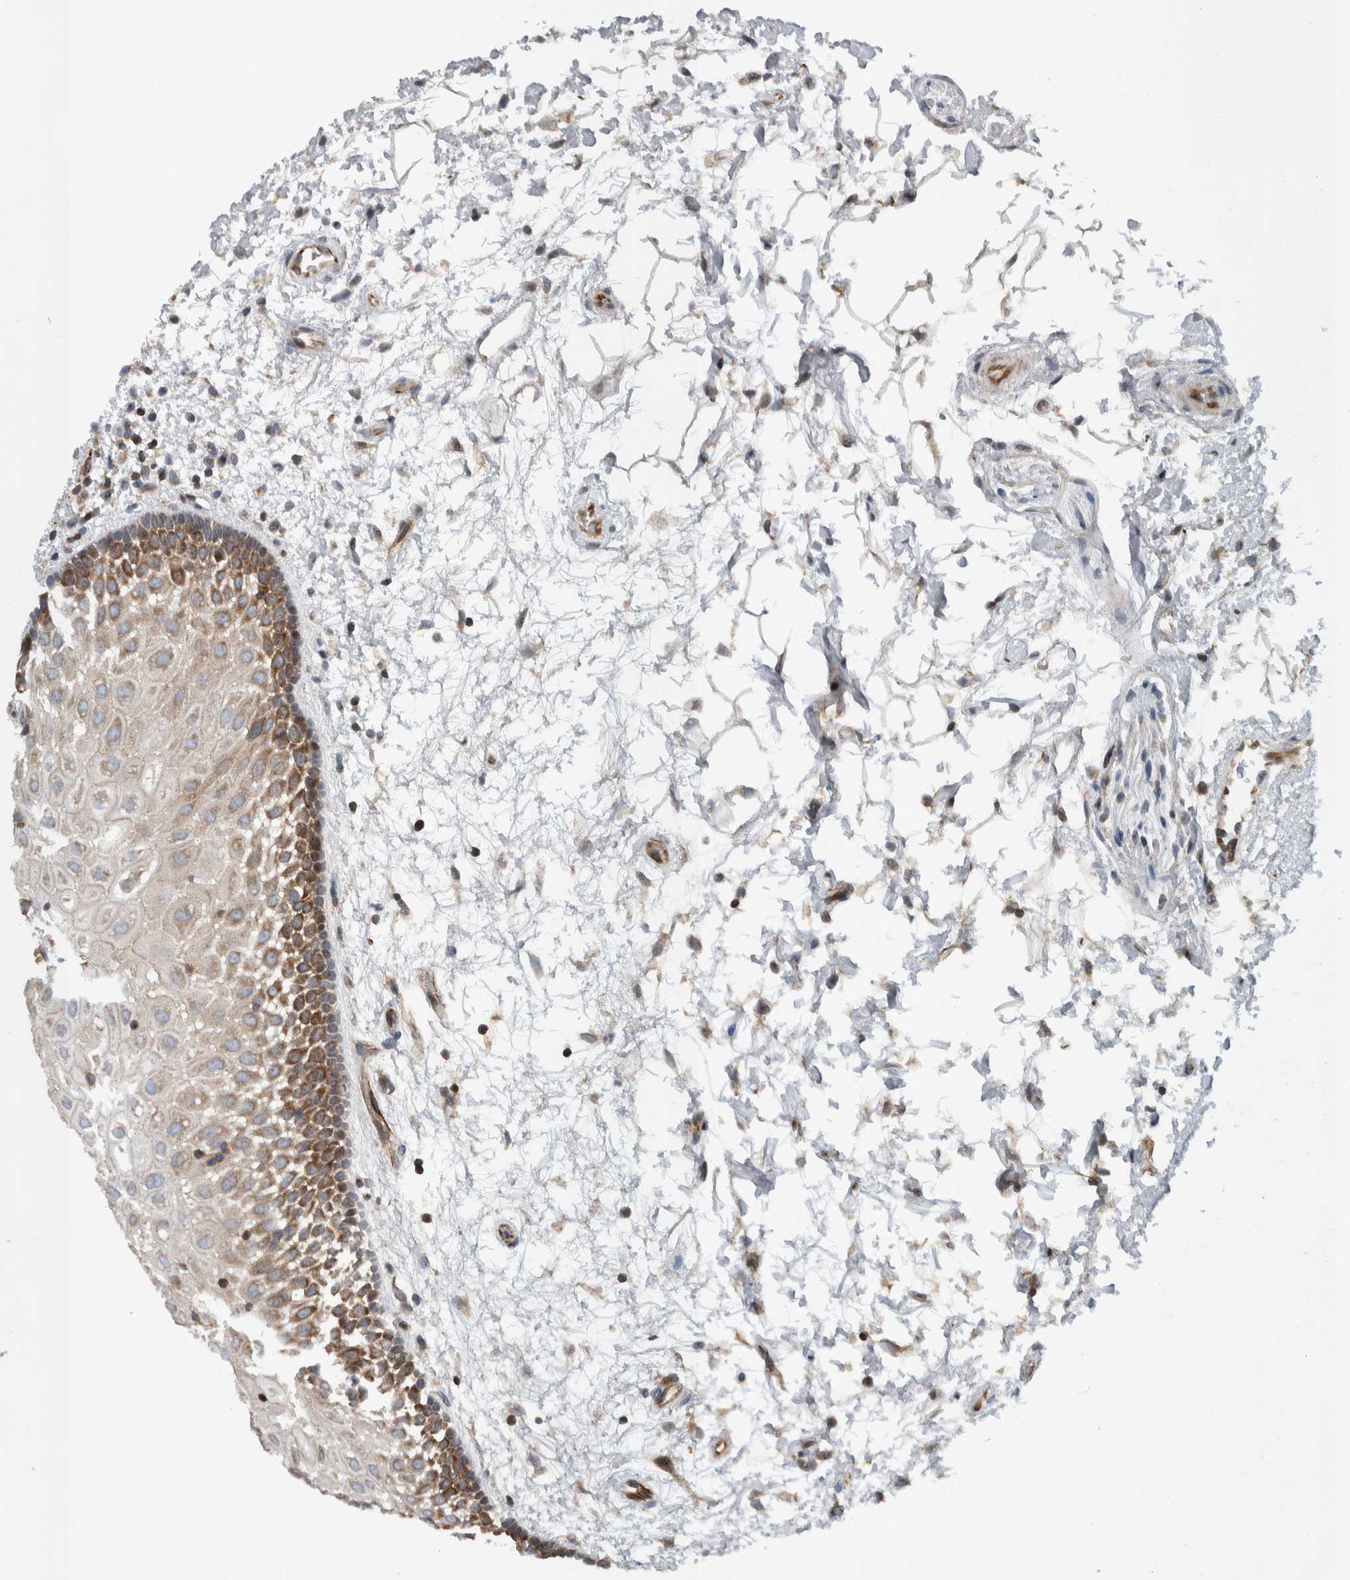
{"staining": {"intensity": "moderate", "quantity": ">75%", "location": "cytoplasmic/membranous"}, "tissue": "oral mucosa", "cell_type": "Squamous epithelial cells", "image_type": "normal", "snomed": [{"axis": "morphology", "description": "Normal tissue, NOS"}, {"axis": "topography", "description": "Skeletal muscle"}, {"axis": "topography", "description": "Oral tissue"}, {"axis": "topography", "description": "Peripheral nerve tissue"}], "caption": "High-magnification brightfield microscopy of unremarkable oral mucosa stained with DAB (3,3'-diaminobenzidine) (brown) and counterstained with hematoxylin (blue). squamous epithelial cells exhibit moderate cytoplasmic/membranous staining is present in approximately>75% of cells.", "gene": "BAIAP2L1", "patient": {"sex": "female", "age": 84}}